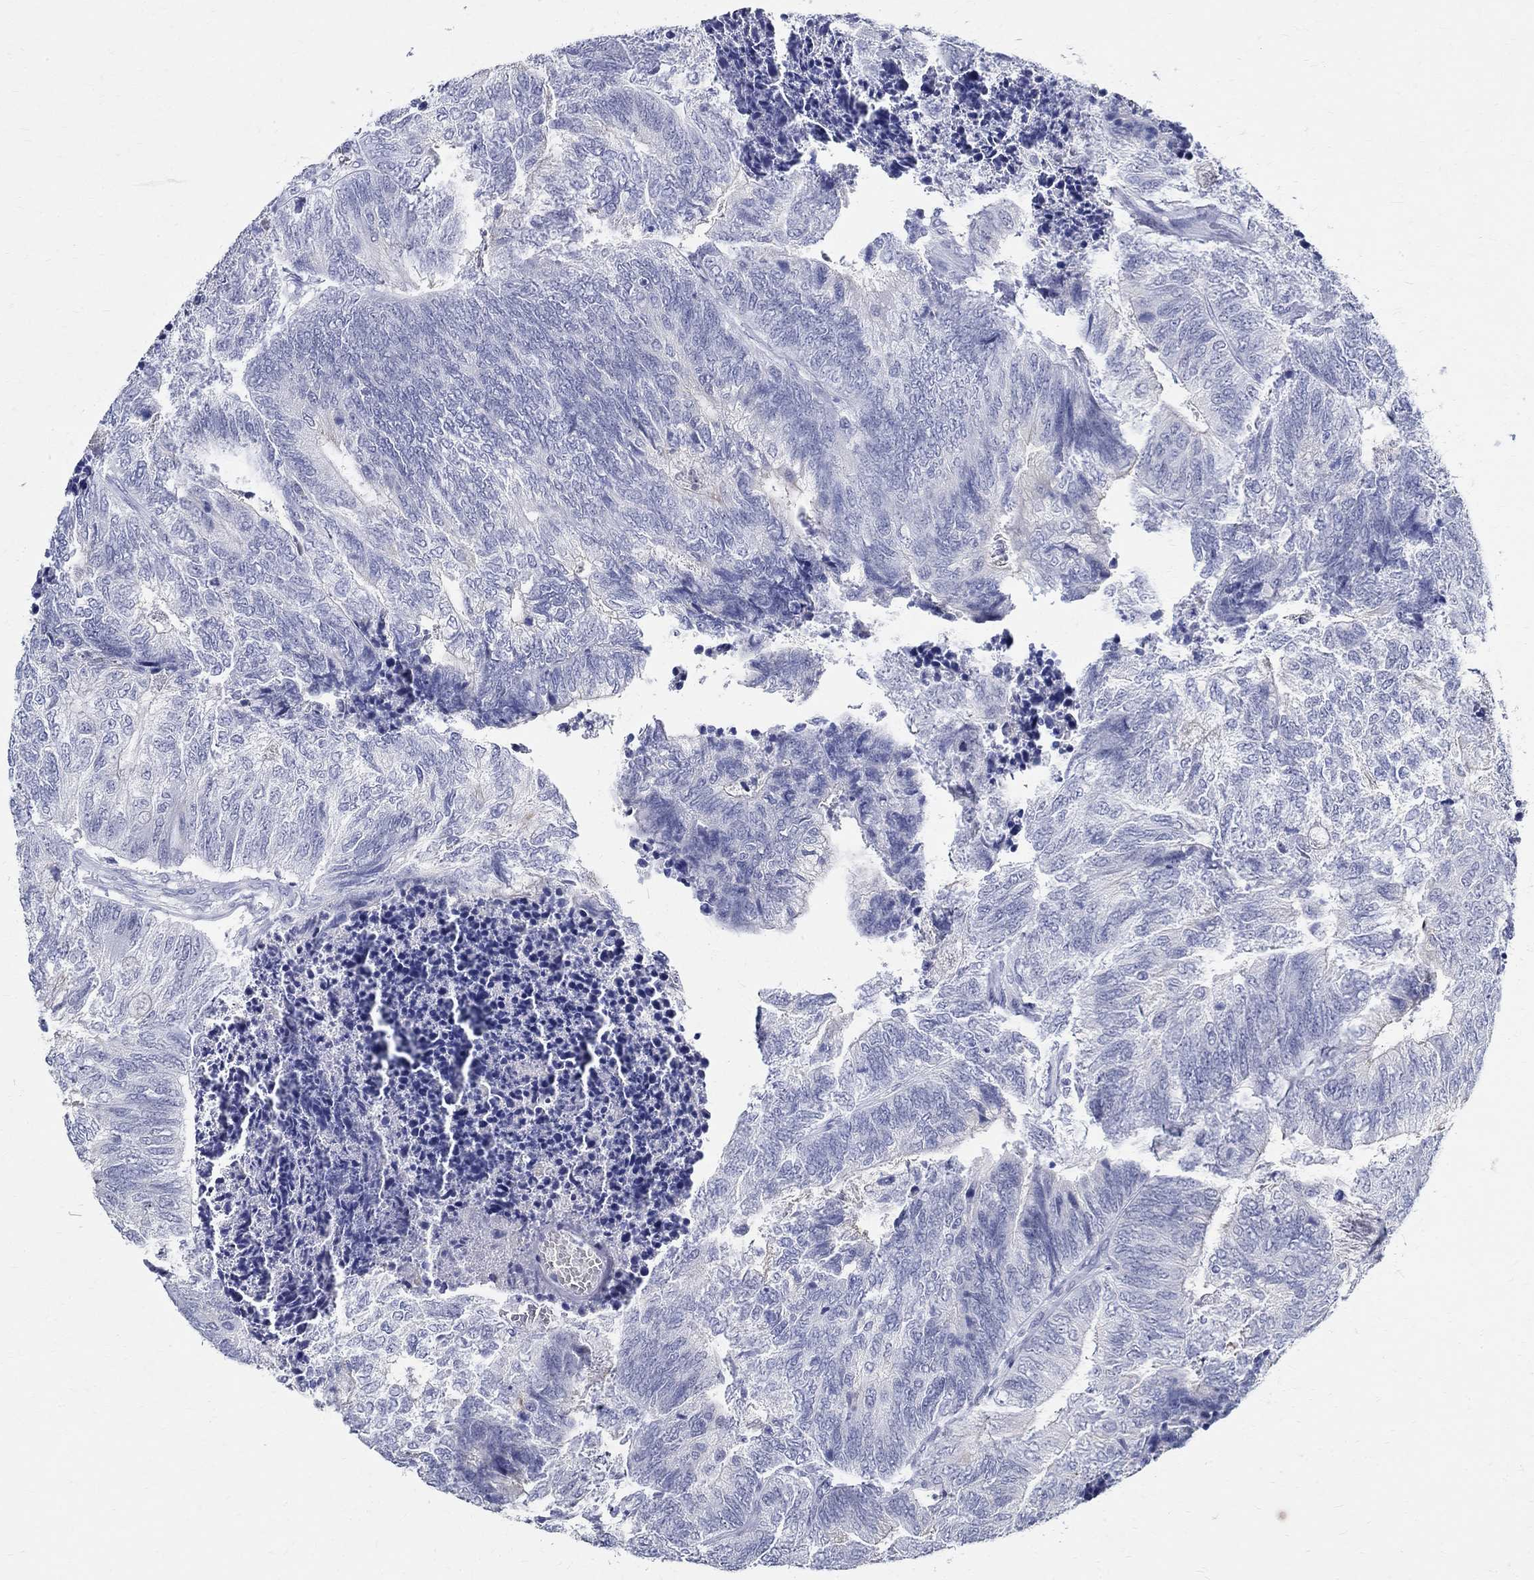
{"staining": {"intensity": "negative", "quantity": "none", "location": "none"}, "tissue": "colorectal cancer", "cell_type": "Tumor cells", "image_type": "cancer", "snomed": [{"axis": "morphology", "description": "Adenocarcinoma, NOS"}, {"axis": "topography", "description": "Colon"}], "caption": "Human colorectal adenocarcinoma stained for a protein using immunohistochemistry exhibits no expression in tumor cells.", "gene": "BSPRY", "patient": {"sex": "female", "age": 67}}